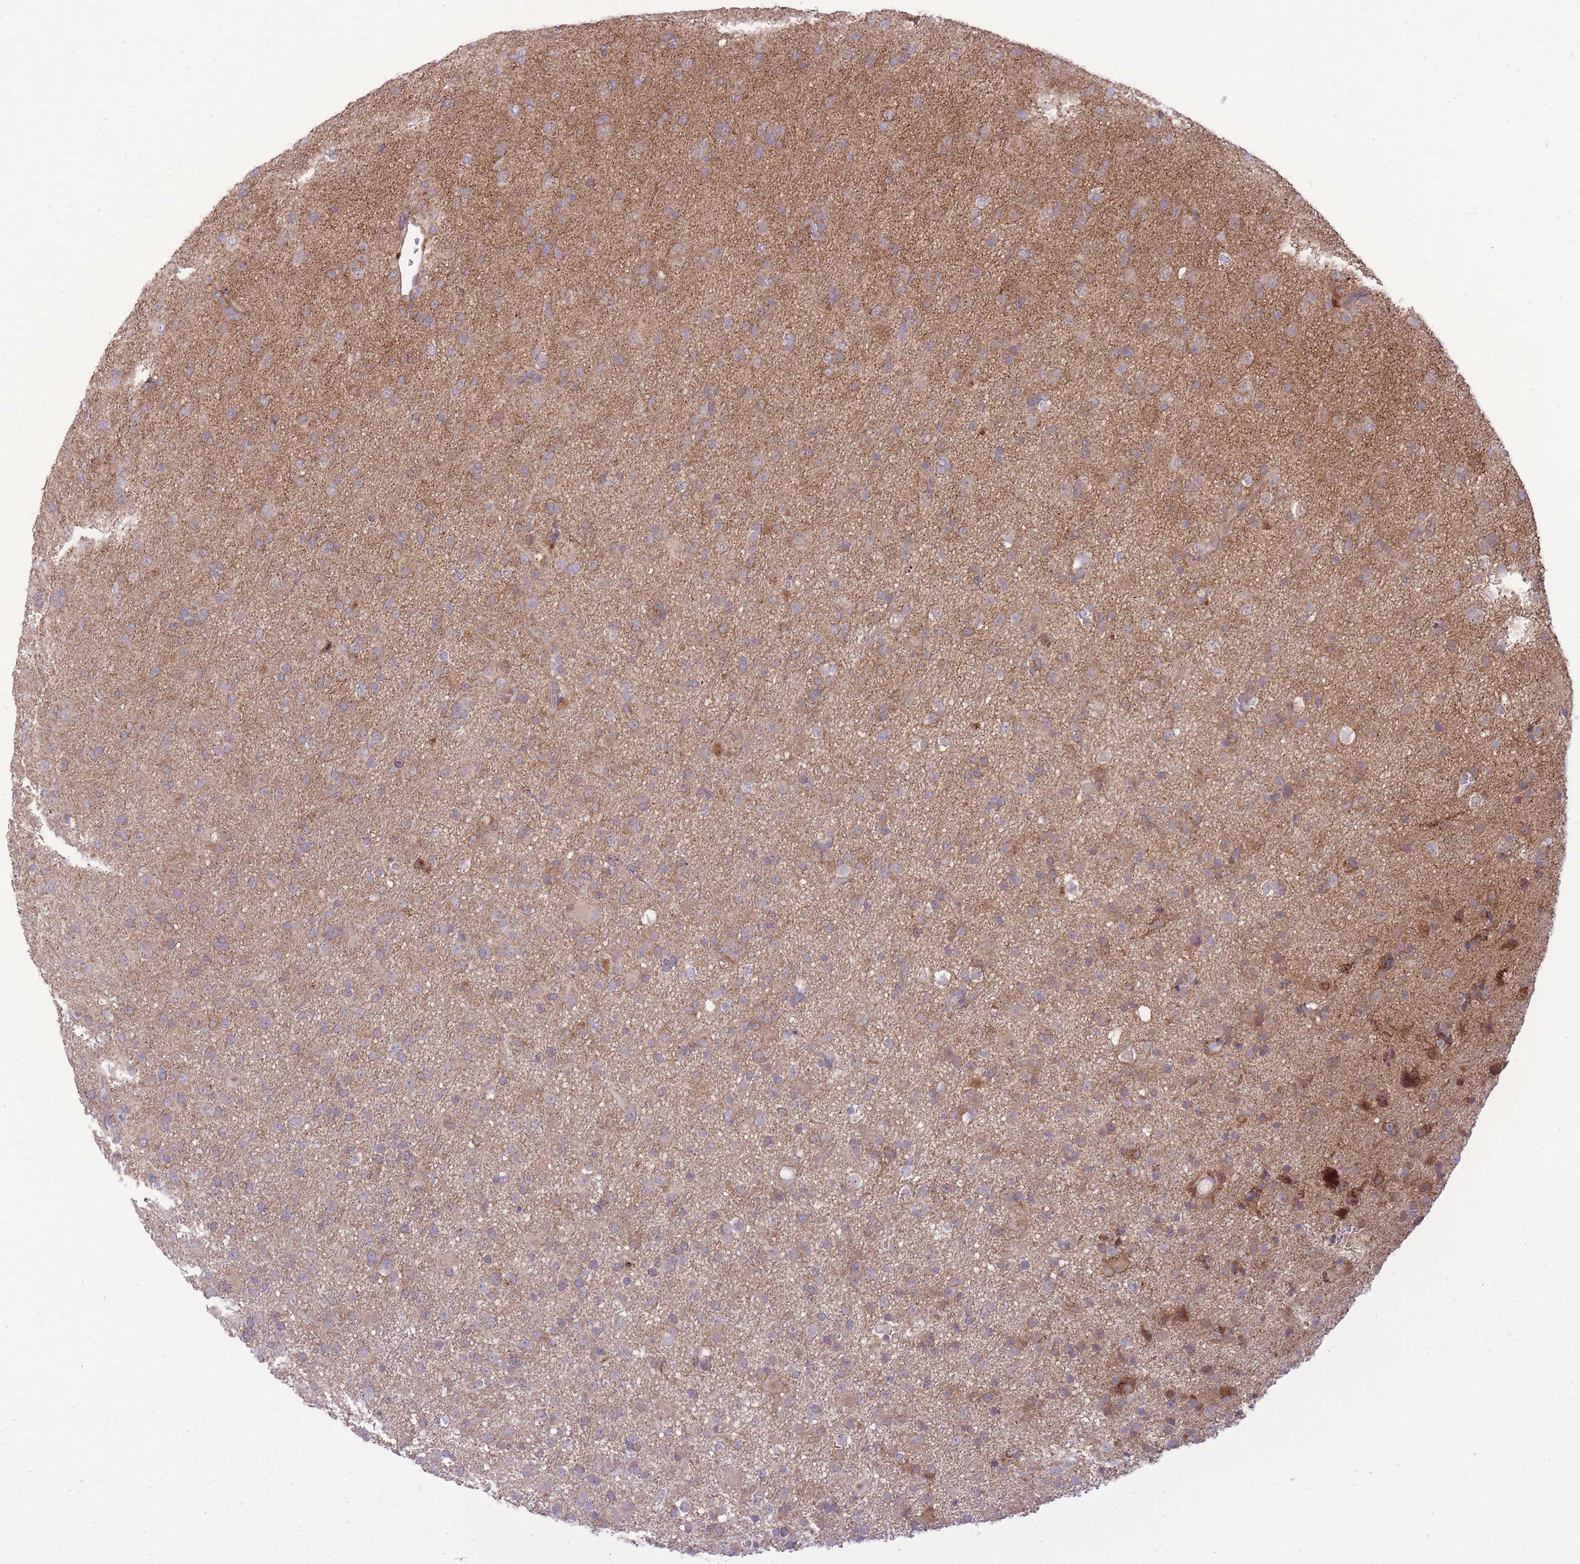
{"staining": {"intensity": "moderate", "quantity": "25%-75%", "location": "cytoplasmic/membranous"}, "tissue": "glioma", "cell_type": "Tumor cells", "image_type": "cancer", "snomed": [{"axis": "morphology", "description": "Glioma, malignant, Low grade"}, {"axis": "topography", "description": "Brain"}], "caption": "Immunohistochemistry (IHC) micrograph of neoplastic tissue: human glioma stained using immunohistochemistry reveals medium levels of moderate protein expression localized specifically in the cytoplasmic/membranous of tumor cells, appearing as a cytoplasmic/membranous brown color.", "gene": "SLC4A4", "patient": {"sex": "male", "age": 65}}